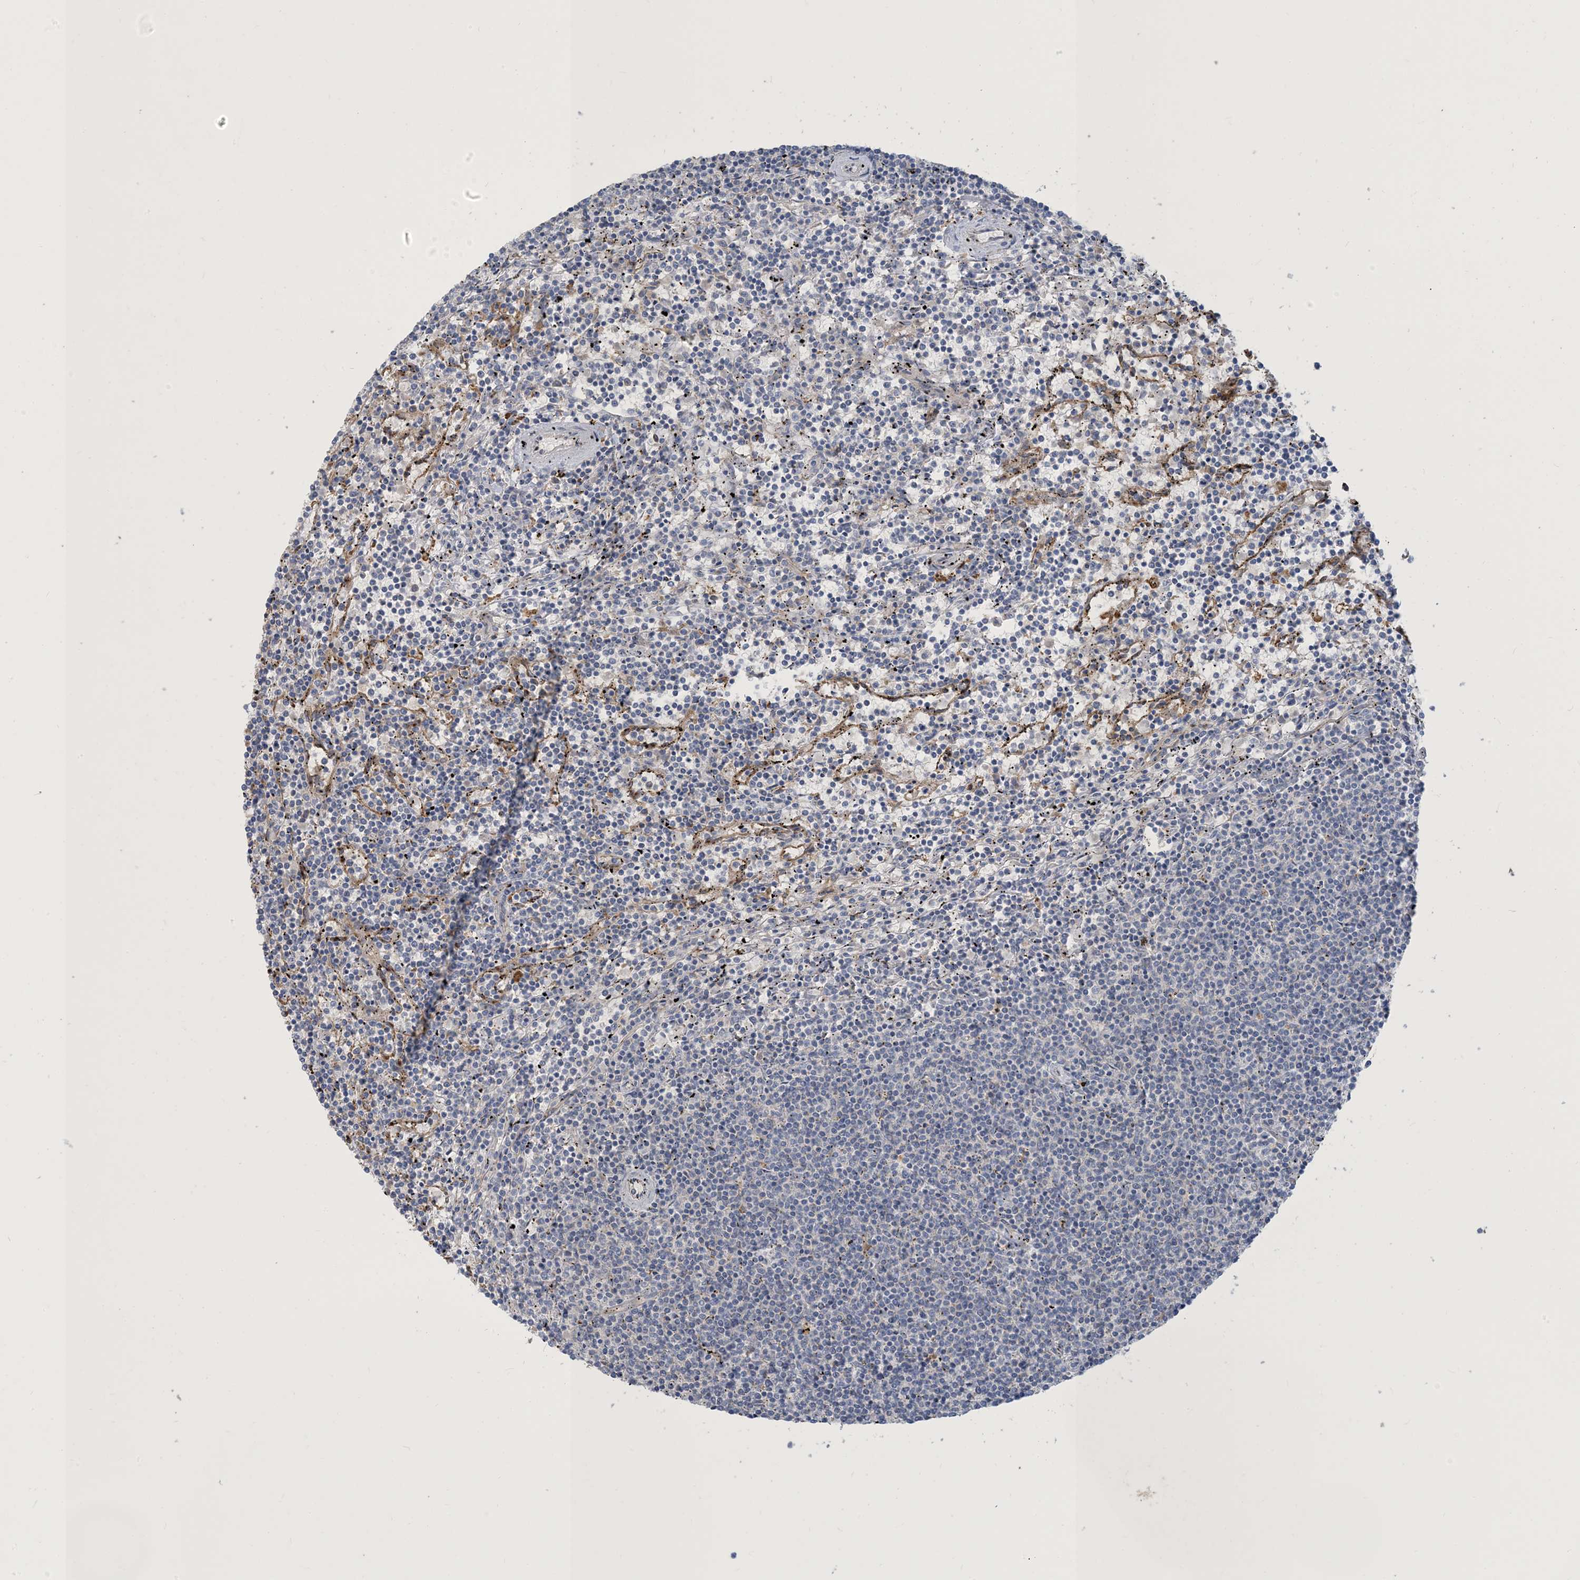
{"staining": {"intensity": "negative", "quantity": "none", "location": "none"}, "tissue": "lymphoma", "cell_type": "Tumor cells", "image_type": "cancer", "snomed": [{"axis": "morphology", "description": "Malignant lymphoma, non-Hodgkin's type, Low grade"}, {"axis": "topography", "description": "Spleen"}], "caption": "Tumor cells show no significant protein expression in malignant lymphoma, non-Hodgkin's type (low-grade).", "gene": "PEAR1", "patient": {"sex": "female", "age": 50}}